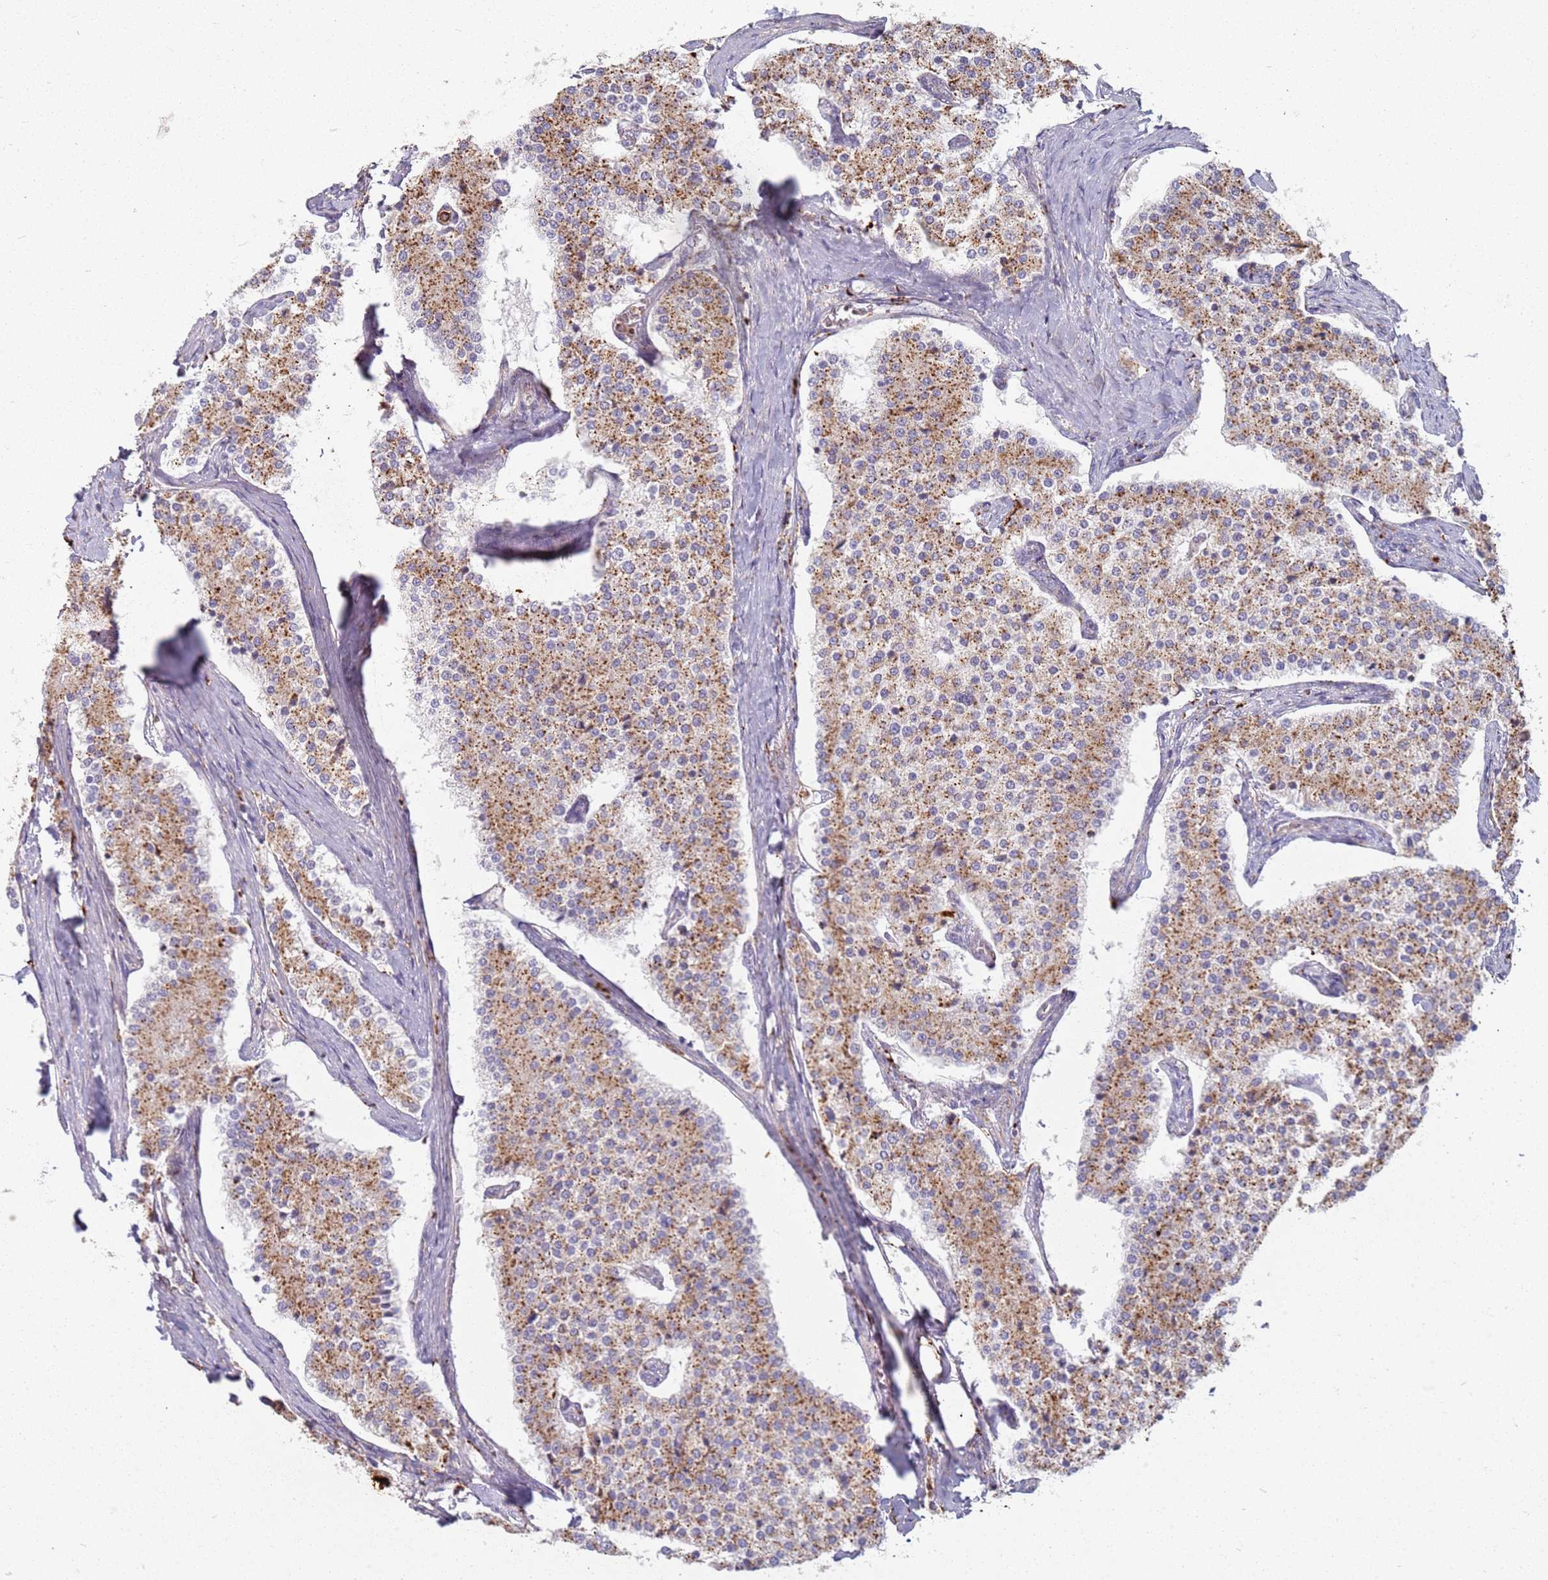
{"staining": {"intensity": "moderate", "quantity": ">75%", "location": "cytoplasmic/membranous"}, "tissue": "carcinoid", "cell_type": "Tumor cells", "image_type": "cancer", "snomed": [{"axis": "morphology", "description": "Carcinoid, malignant, NOS"}, {"axis": "topography", "description": "Colon"}], "caption": "DAB immunohistochemical staining of malignant carcinoid displays moderate cytoplasmic/membranous protein expression in about >75% of tumor cells.", "gene": "TMEM229B", "patient": {"sex": "female", "age": 52}}